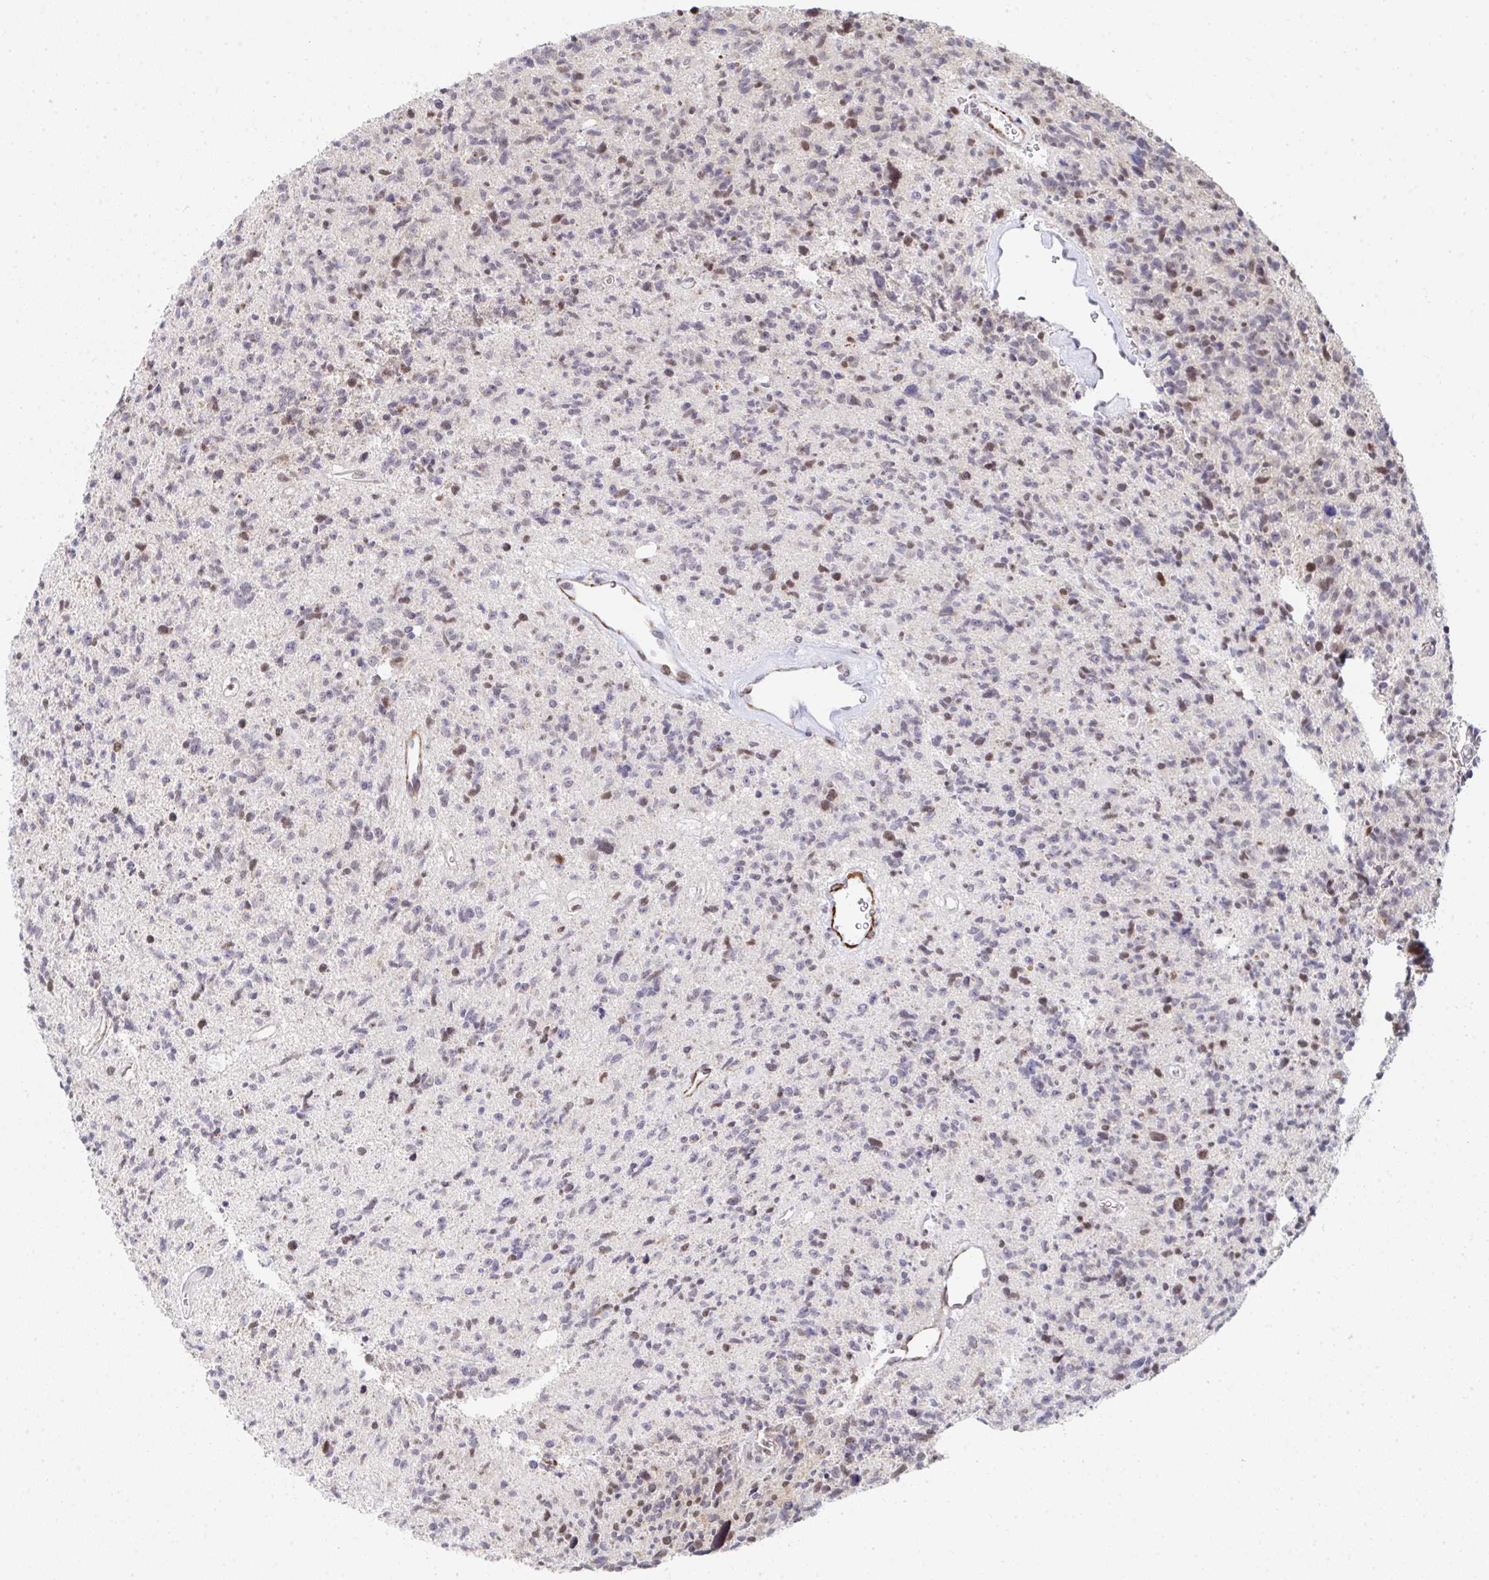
{"staining": {"intensity": "moderate", "quantity": "<25%", "location": "nuclear"}, "tissue": "glioma", "cell_type": "Tumor cells", "image_type": "cancer", "snomed": [{"axis": "morphology", "description": "Glioma, malignant, High grade"}, {"axis": "topography", "description": "Brain"}], "caption": "Protein expression analysis of glioma reveals moderate nuclear expression in about <25% of tumor cells. The staining was performed using DAB (3,3'-diaminobenzidine), with brown indicating positive protein expression. Nuclei are stained blue with hematoxylin.", "gene": "GINS2", "patient": {"sex": "male", "age": 29}}